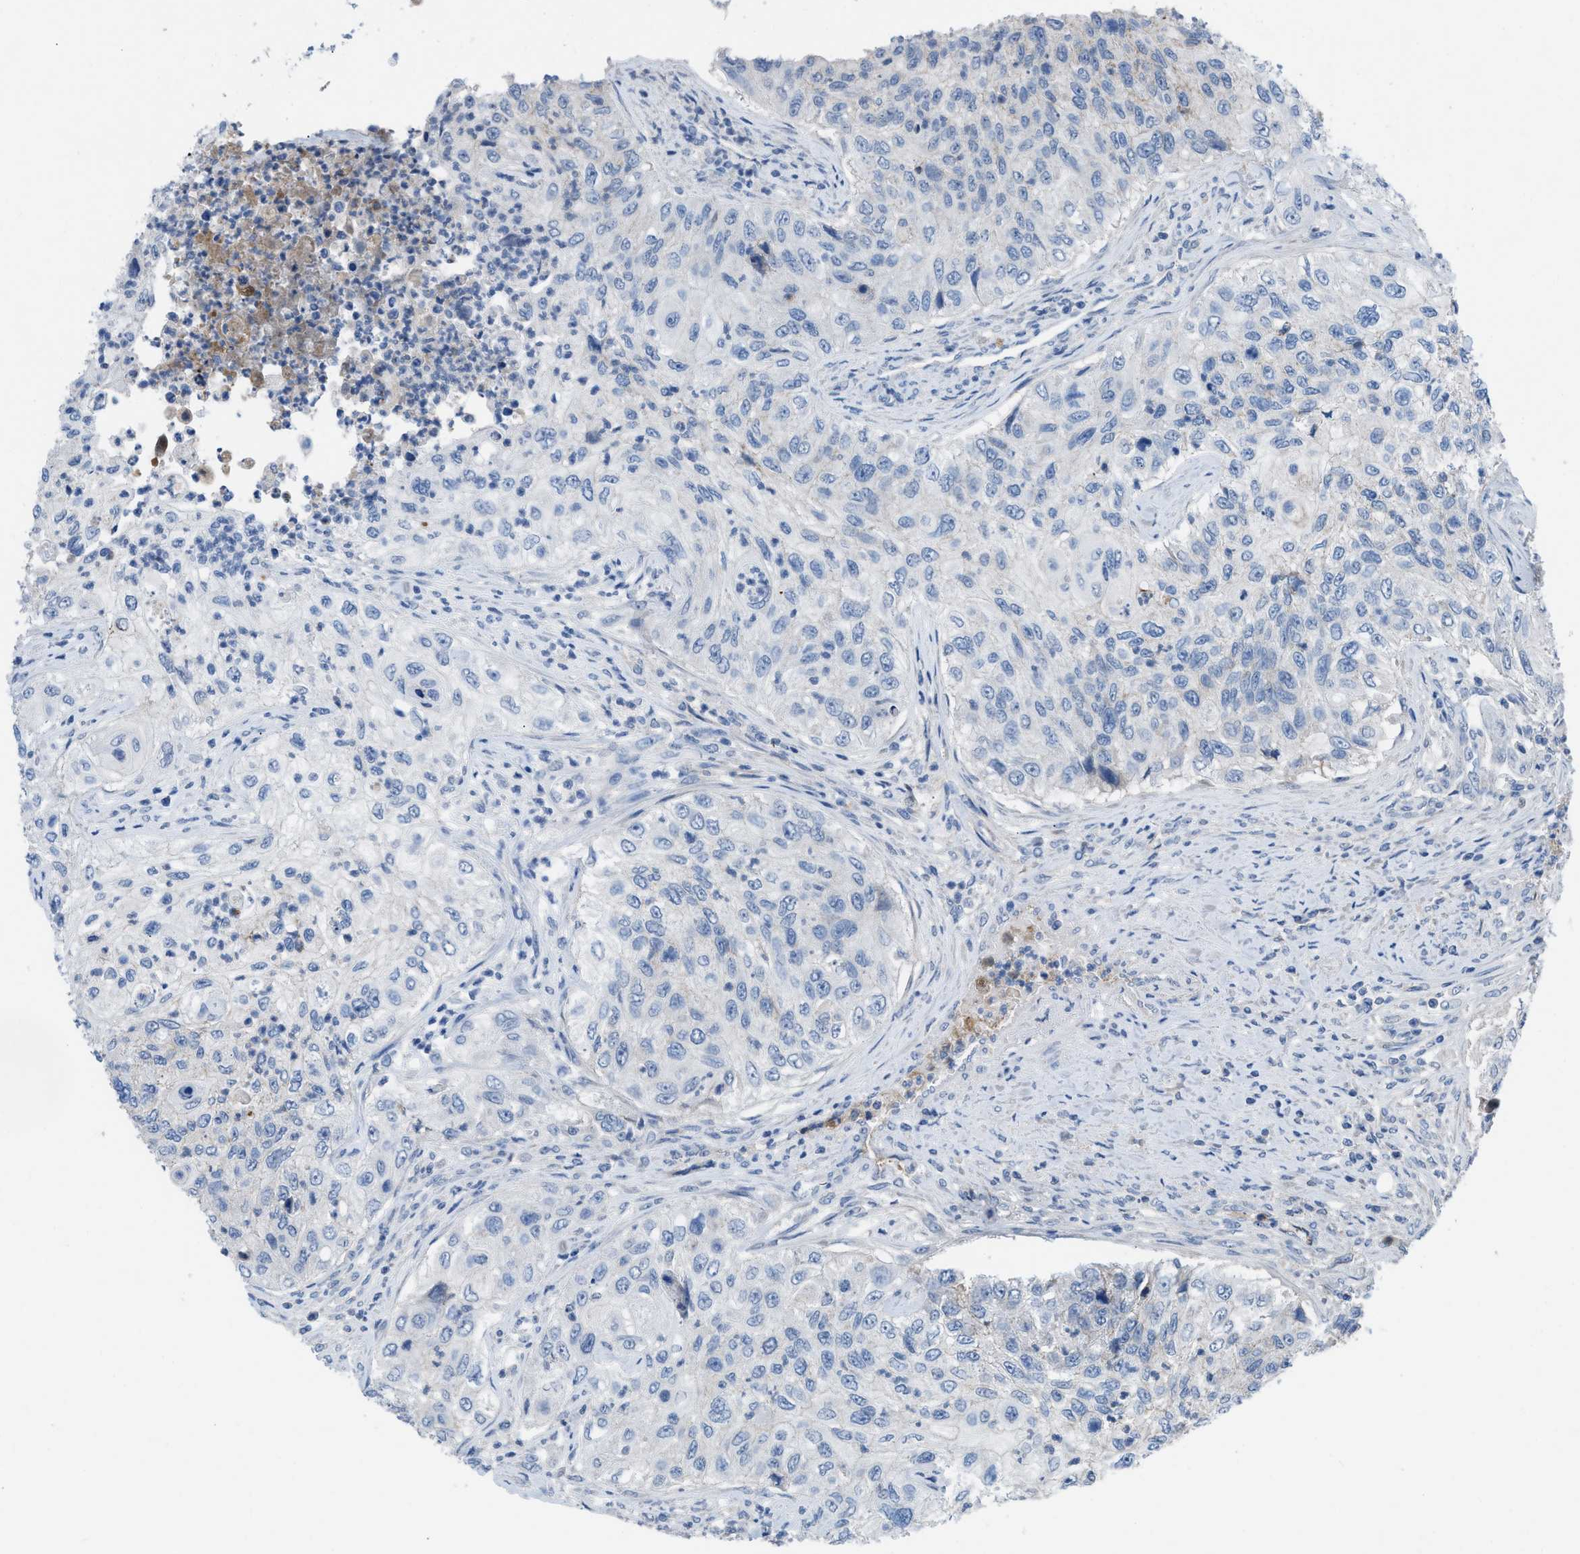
{"staining": {"intensity": "negative", "quantity": "none", "location": "none"}, "tissue": "urothelial cancer", "cell_type": "Tumor cells", "image_type": "cancer", "snomed": [{"axis": "morphology", "description": "Urothelial carcinoma, High grade"}, {"axis": "topography", "description": "Urinary bladder"}], "caption": "This is an immunohistochemistry (IHC) image of human urothelial cancer. There is no staining in tumor cells.", "gene": "HPX", "patient": {"sex": "female", "age": 60}}